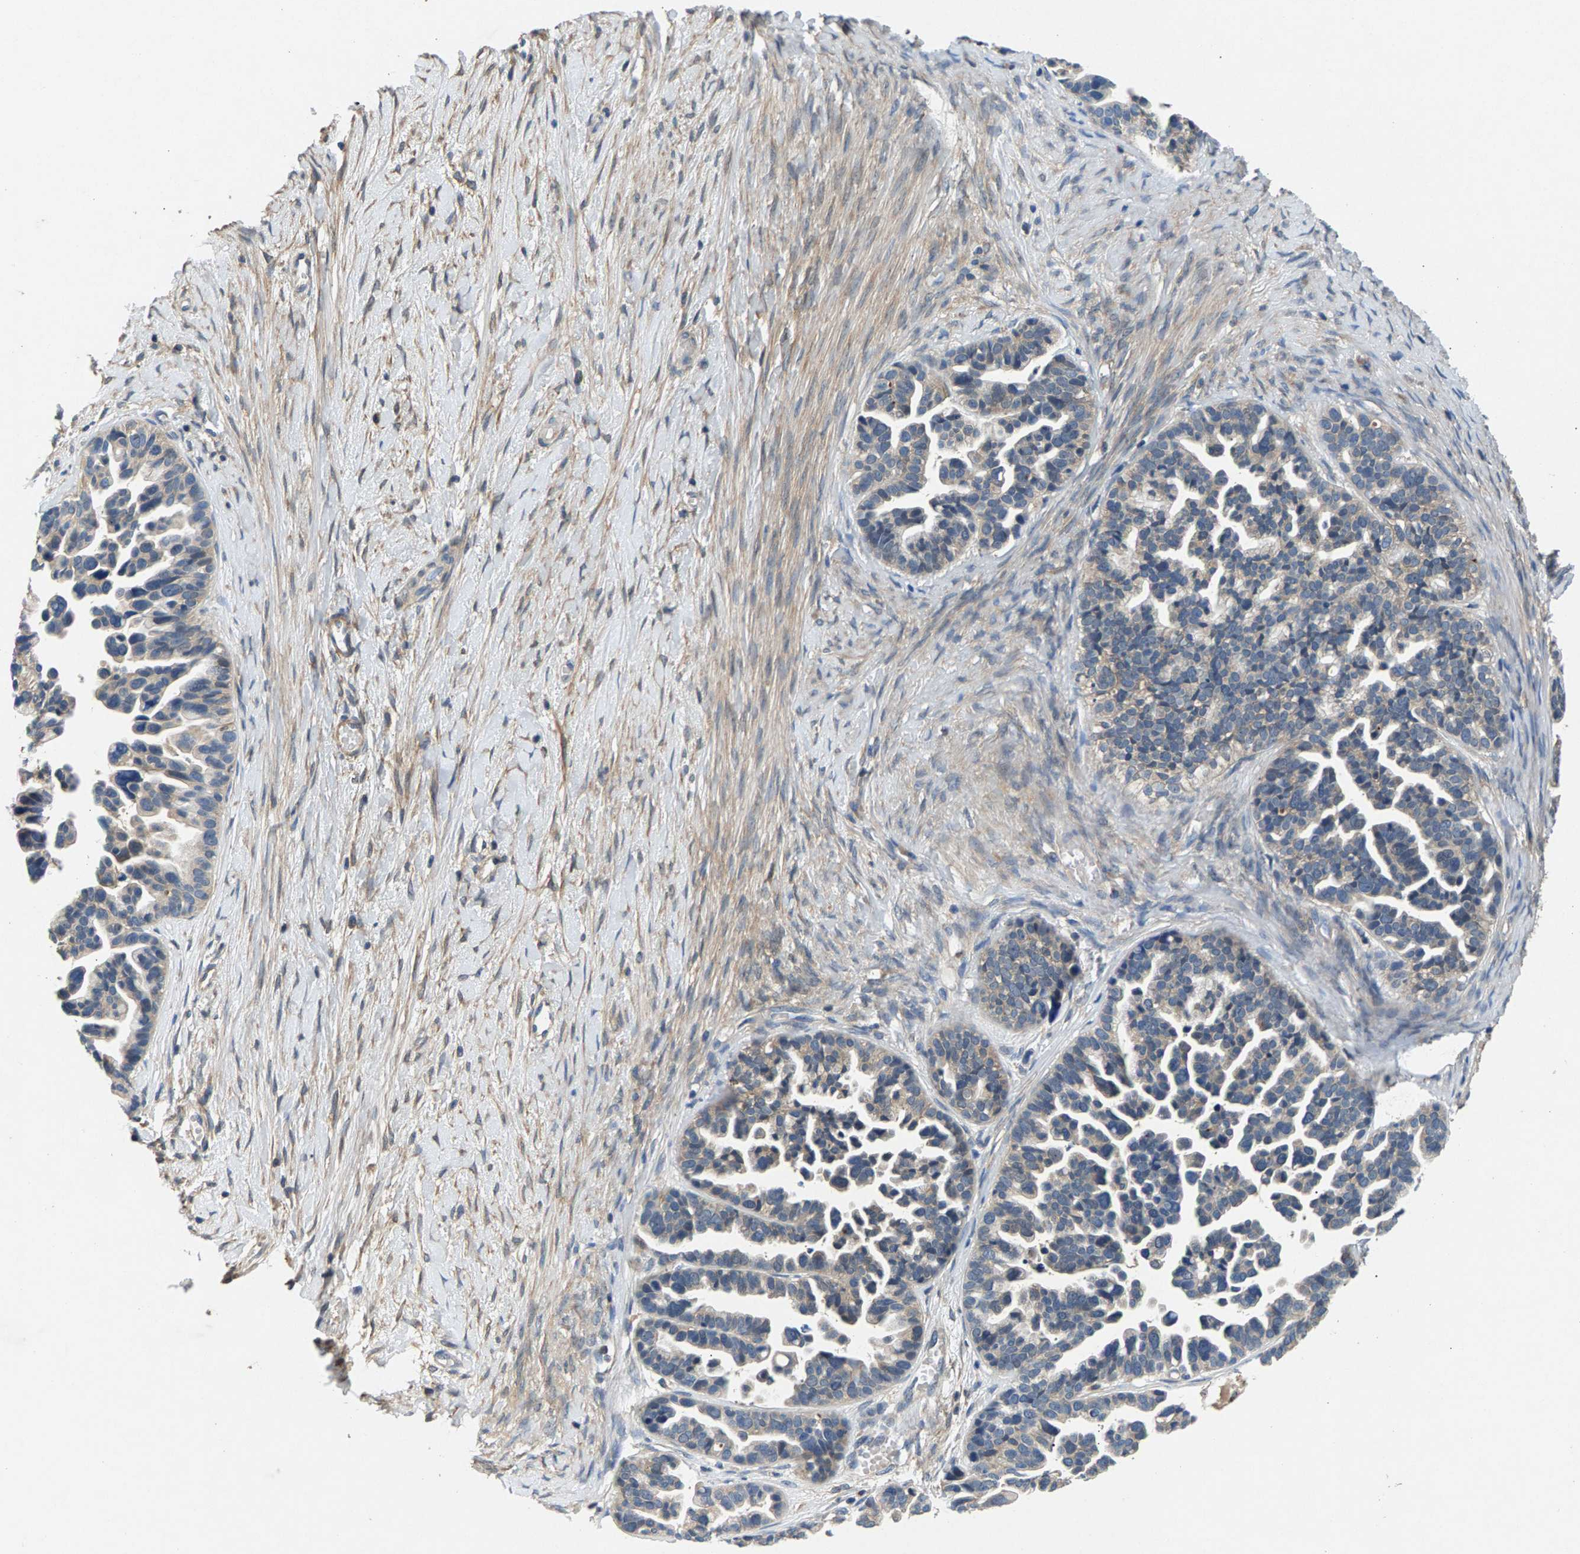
{"staining": {"intensity": "weak", "quantity": "25%-75%", "location": "cytoplasmic/membranous"}, "tissue": "ovarian cancer", "cell_type": "Tumor cells", "image_type": "cancer", "snomed": [{"axis": "morphology", "description": "Cystadenocarcinoma, serous, NOS"}, {"axis": "topography", "description": "Ovary"}], "caption": "High-power microscopy captured an immunohistochemistry (IHC) micrograph of ovarian cancer (serous cystadenocarcinoma), revealing weak cytoplasmic/membranous positivity in approximately 25%-75% of tumor cells.", "gene": "NT5C", "patient": {"sex": "female", "age": 56}}